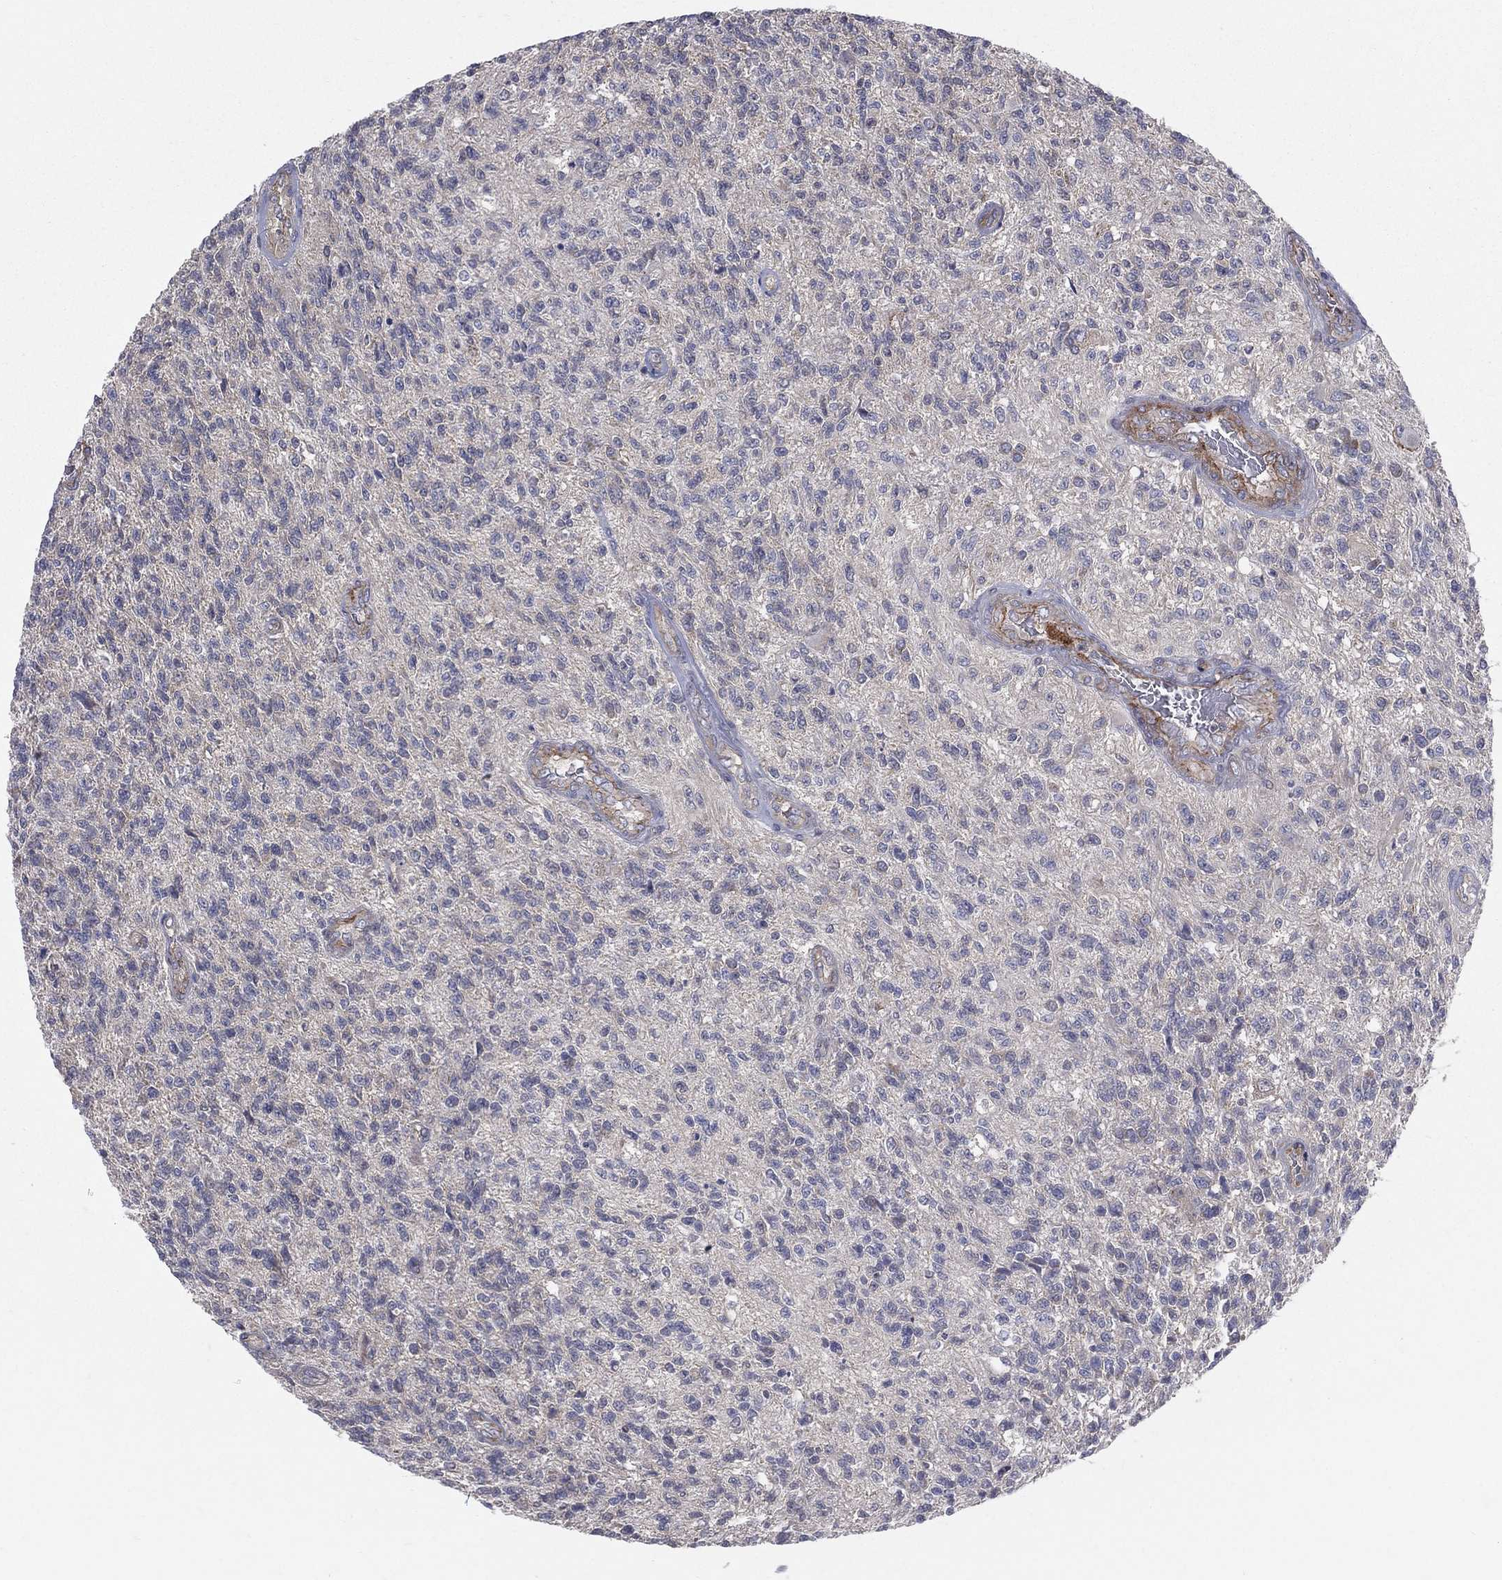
{"staining": {"intensity": "negative", "quantity": "none", "location": "none"}, "tissue": "glioma", "cell_type": "Tumor cells", "image_type": "cancer", "snomed": [{"axis": "morphology", "description": "Glioma, malignant, High grade"}, {"axis": "topography", "description": "Brain"}], "caption": "Protein analysis of malignant glioma (high-grade) demonstrates no significant staining in tumor cells.", "gene": "POMZP3", "patient": {"sex": "male", "age": 56}}